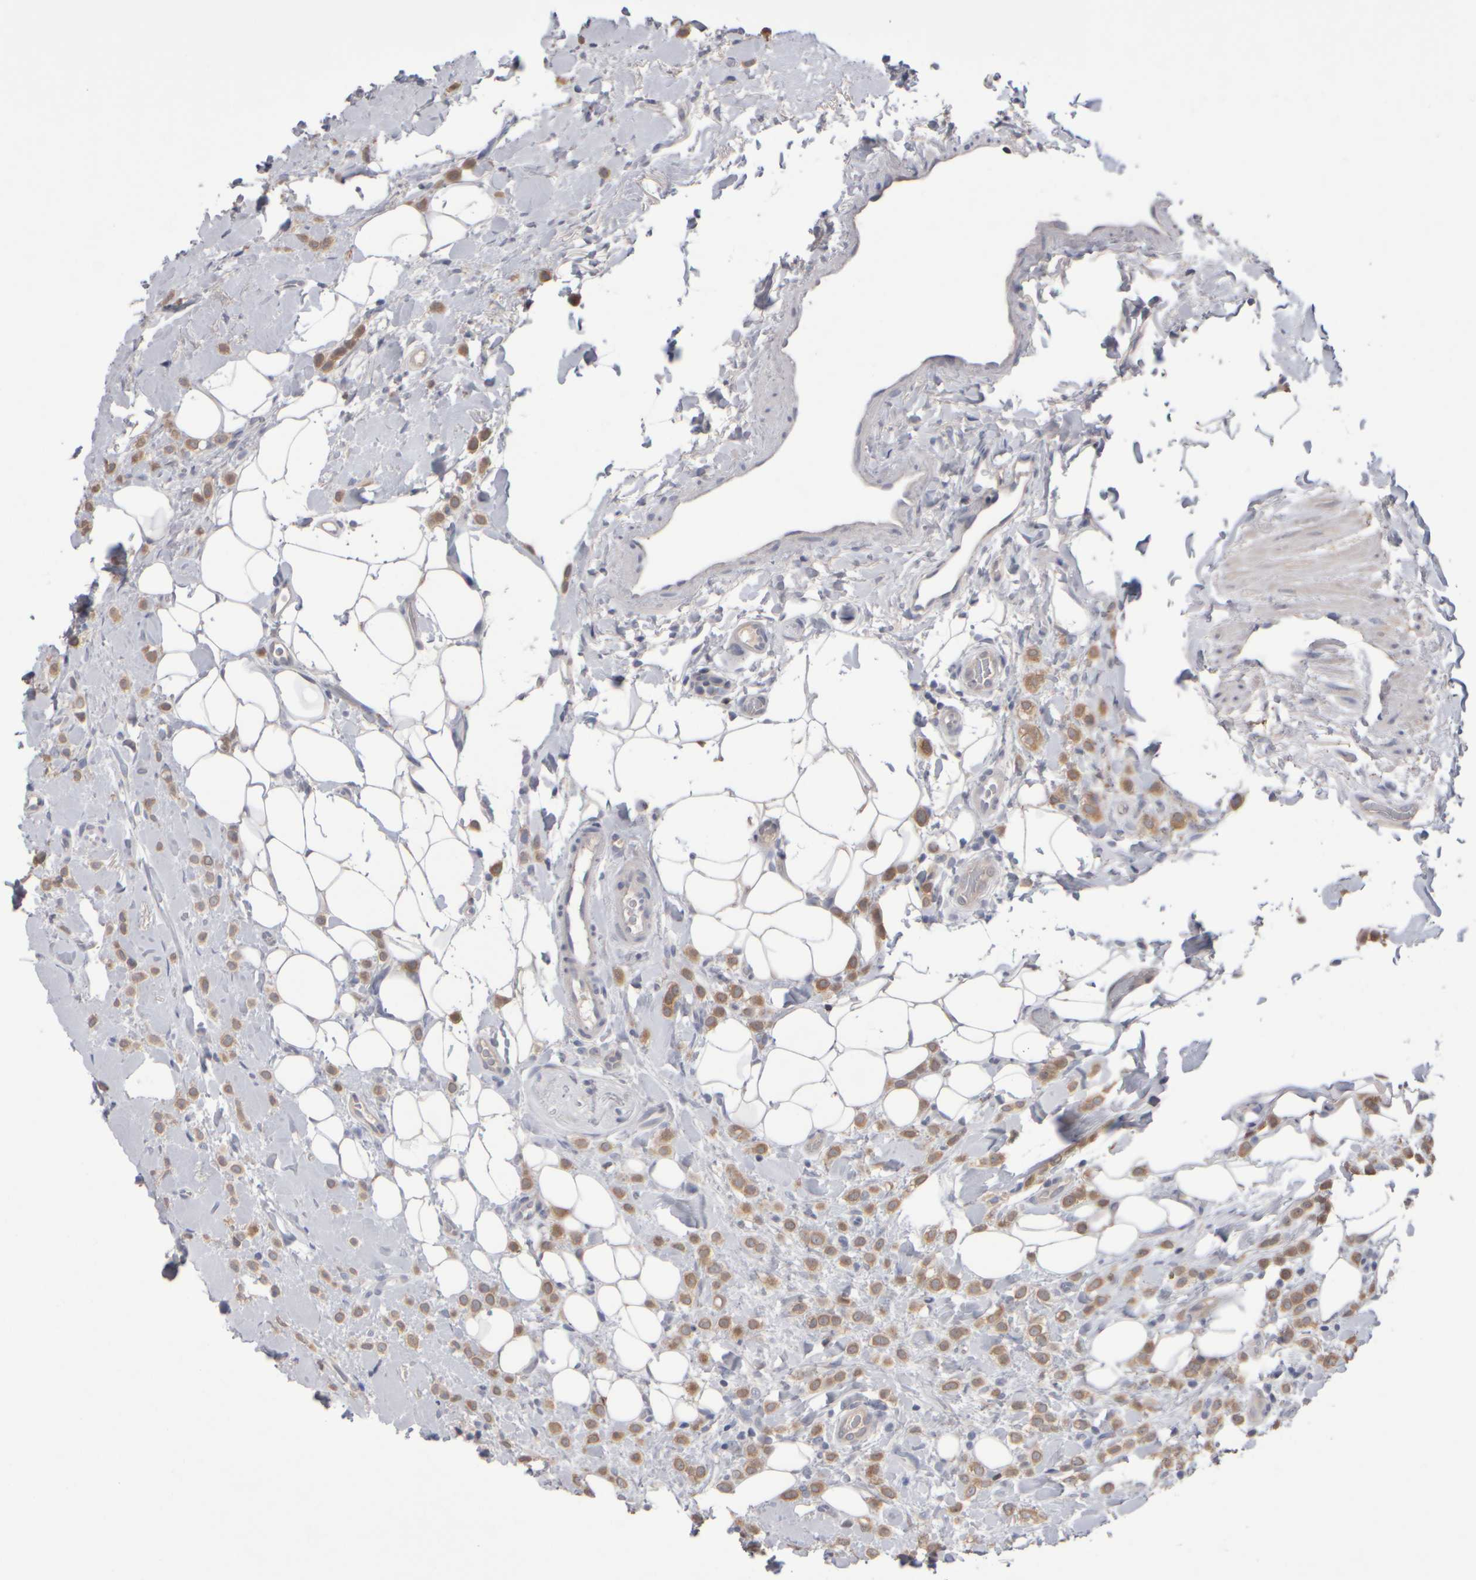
{"staining": {"intensity": "moderate", "quantity": ">75%", "location": "cytoplasmic/membranous"}, "tissue": "breast cancer", "cell_type": "Tumor cells", "image_type": "cancer", "snomed": [{"axis": "morphology", "description": "Normal tissue, NOS"}, {"axis": "morphology", "description": "Lobular carcinoma"}, {"axis": "topography", "description": "Breast"}], "caption": "Human breast cancer (lobular carcinoma) stained for a protein (brown) displays moderate cytoplasmic/membranous positive positivity in about >75% of tumor cells.", "gene": "EPHX2", "patient": {"sex": "female", "age": 50}}